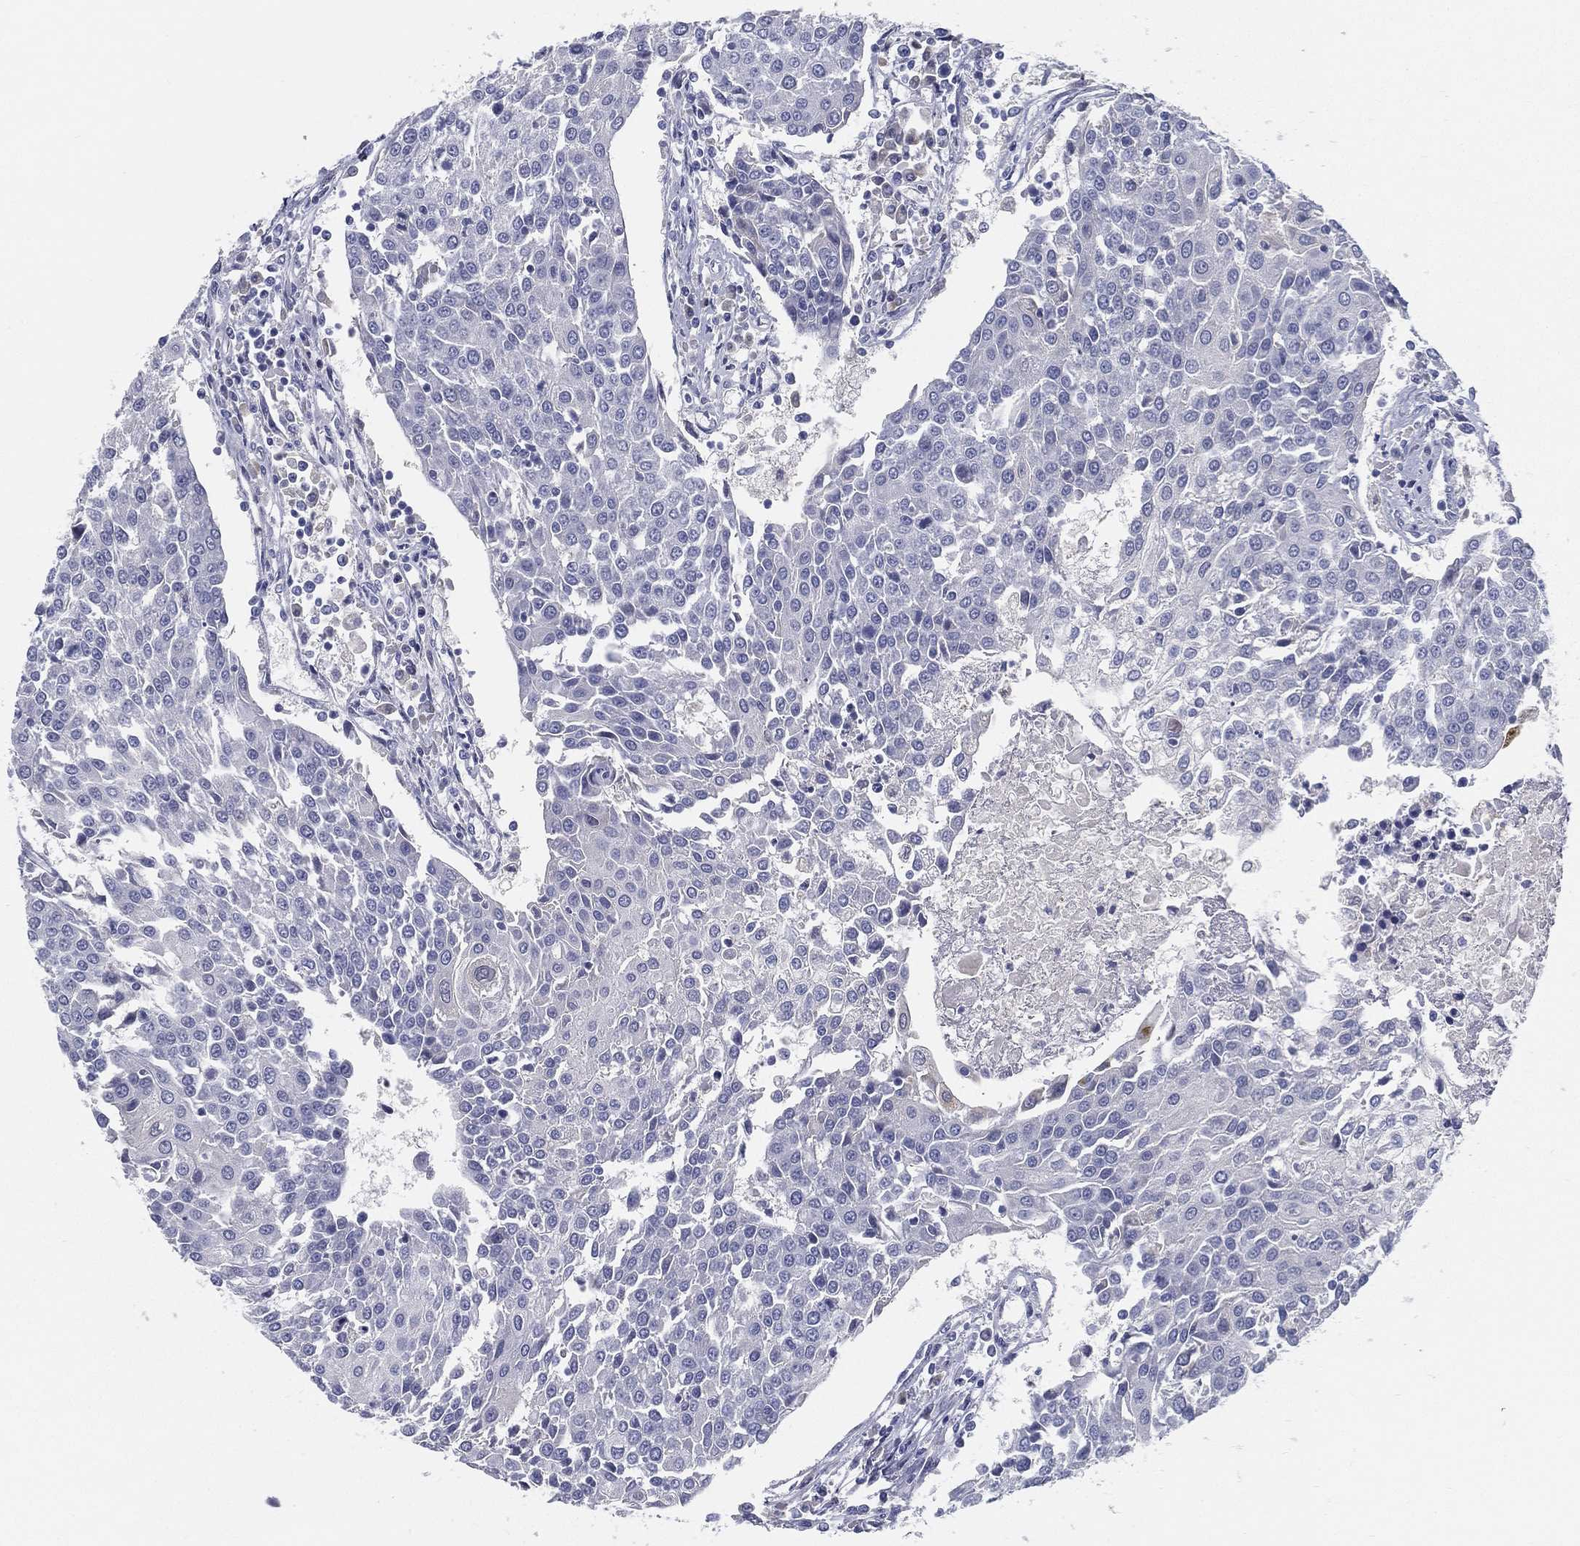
{"staining": {"intensity": "negative", "quantity": "none", "location": "none"}, "tissue": "urothelial cancer", "cell_type": "Tumor cells", "image_type": "cancer", "snomed": [{"axis": "morphology", "description": "Urothelial carcinoma, High grade"}, {"axis": "topography", "description": "Urinary bladder"}], "caption": "Immunohistochemical staining of human urothelial carcinoma (high-grade) reveals no significant positivity in tumor cells.", "gene": "STS", "patient": {"sex": "female", "age": 85}}